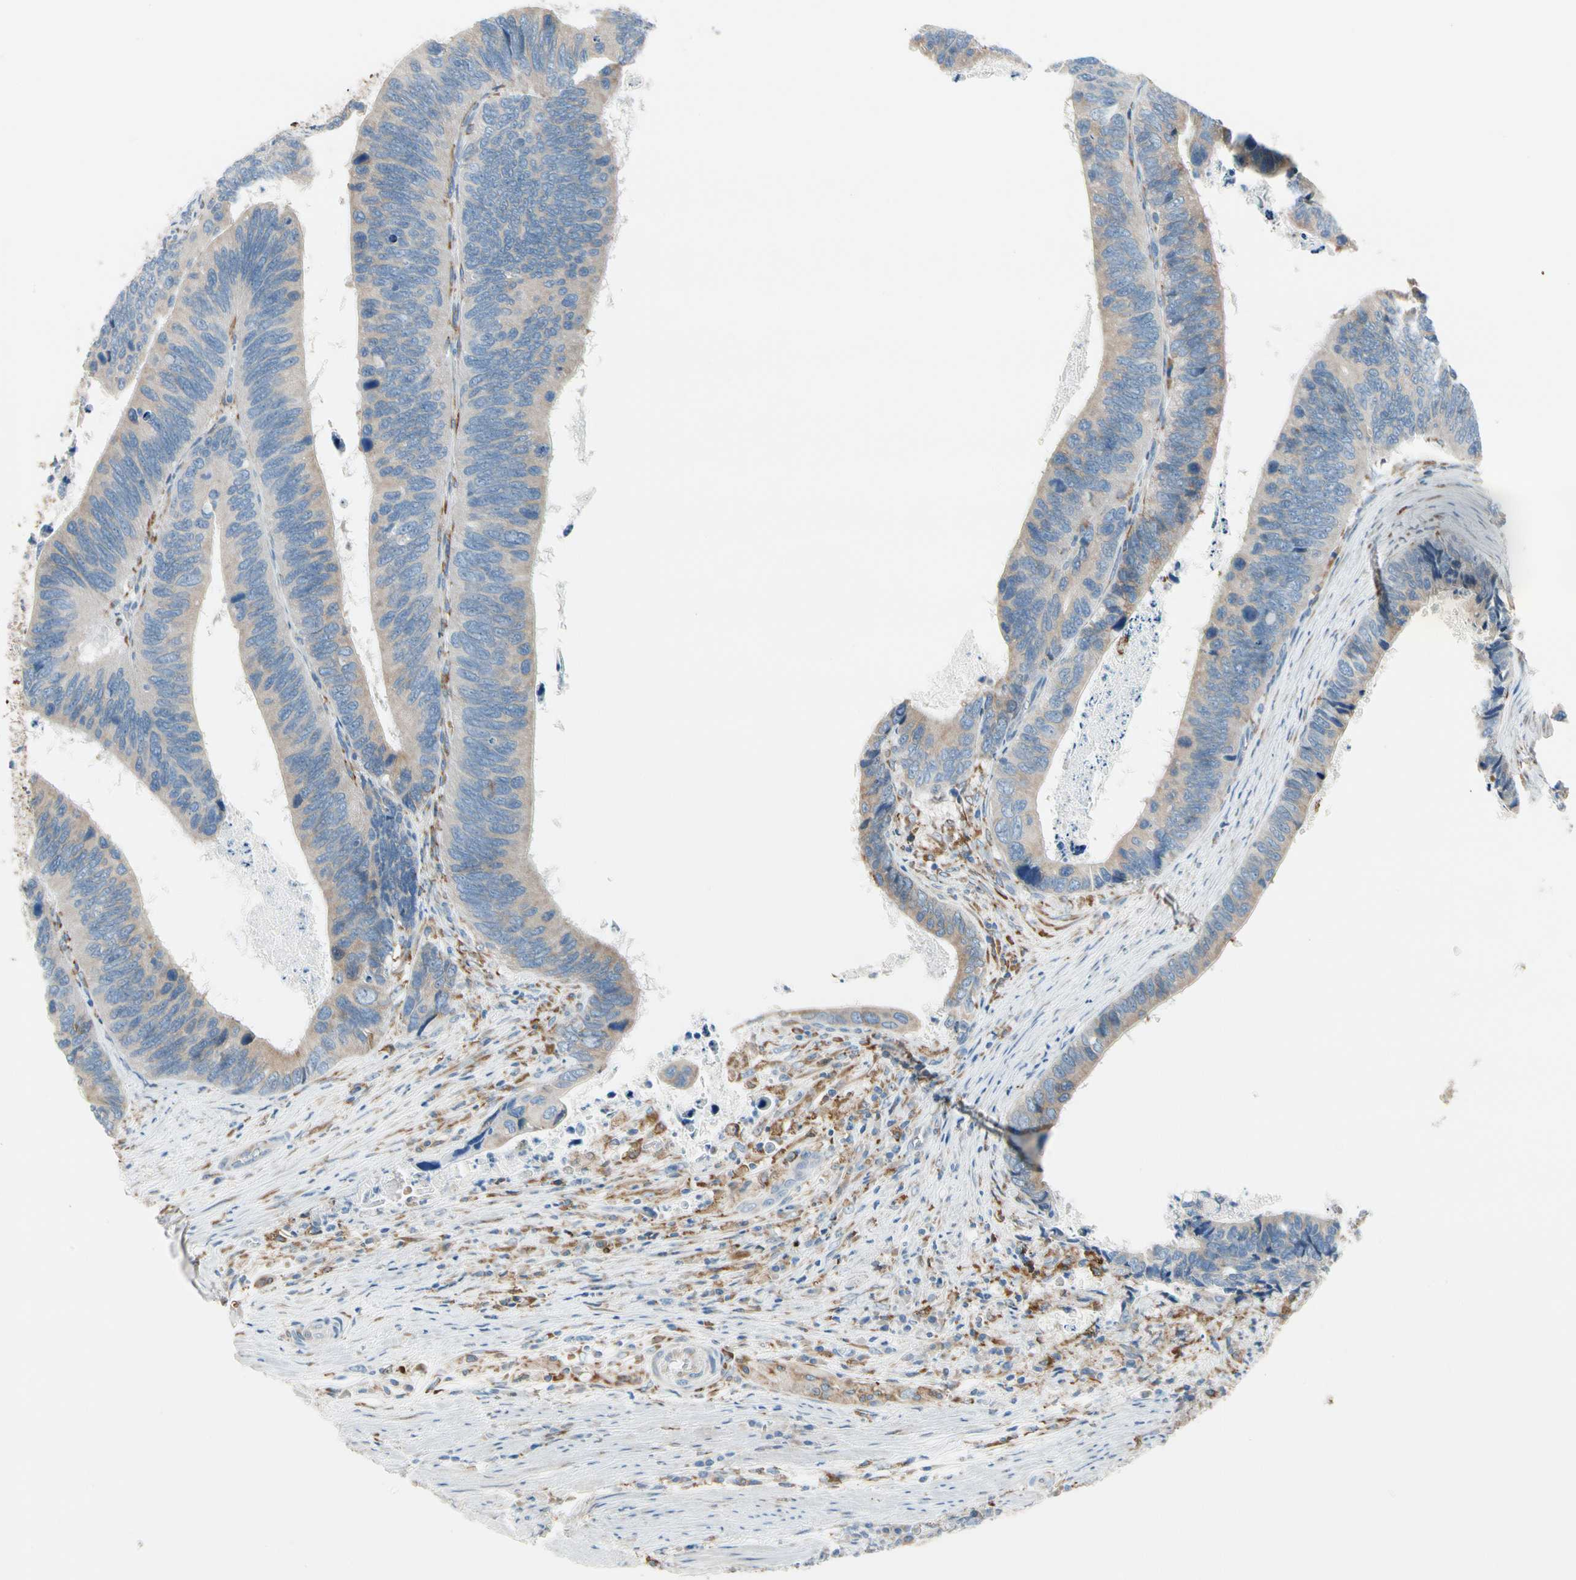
{"staining": {"intensity": "weak", "quantity": "<25%", "location": "cytoplasmic/membranous"}, "tissue": "colorectal cancer", "cell_type": "Tumor cells", "image_type": "cancer", "snomed": [{"axis": "morphology", "description": "Adenocarcinoma, NOS"}, {"axis": "topography", "description": "Colon"}], "caption": "This photomicrograph is of adenocarcinoma (colorectal) stained with immunohistochemistry to label a protein in brown with the nuclei are counter-stained blue. There is no staining in tumor cells. (DAB IHC visualized using brightfield microscopy, high magnification).", "gene": "LRPAP1", "patient": {"sex": "male", "age": 72}}